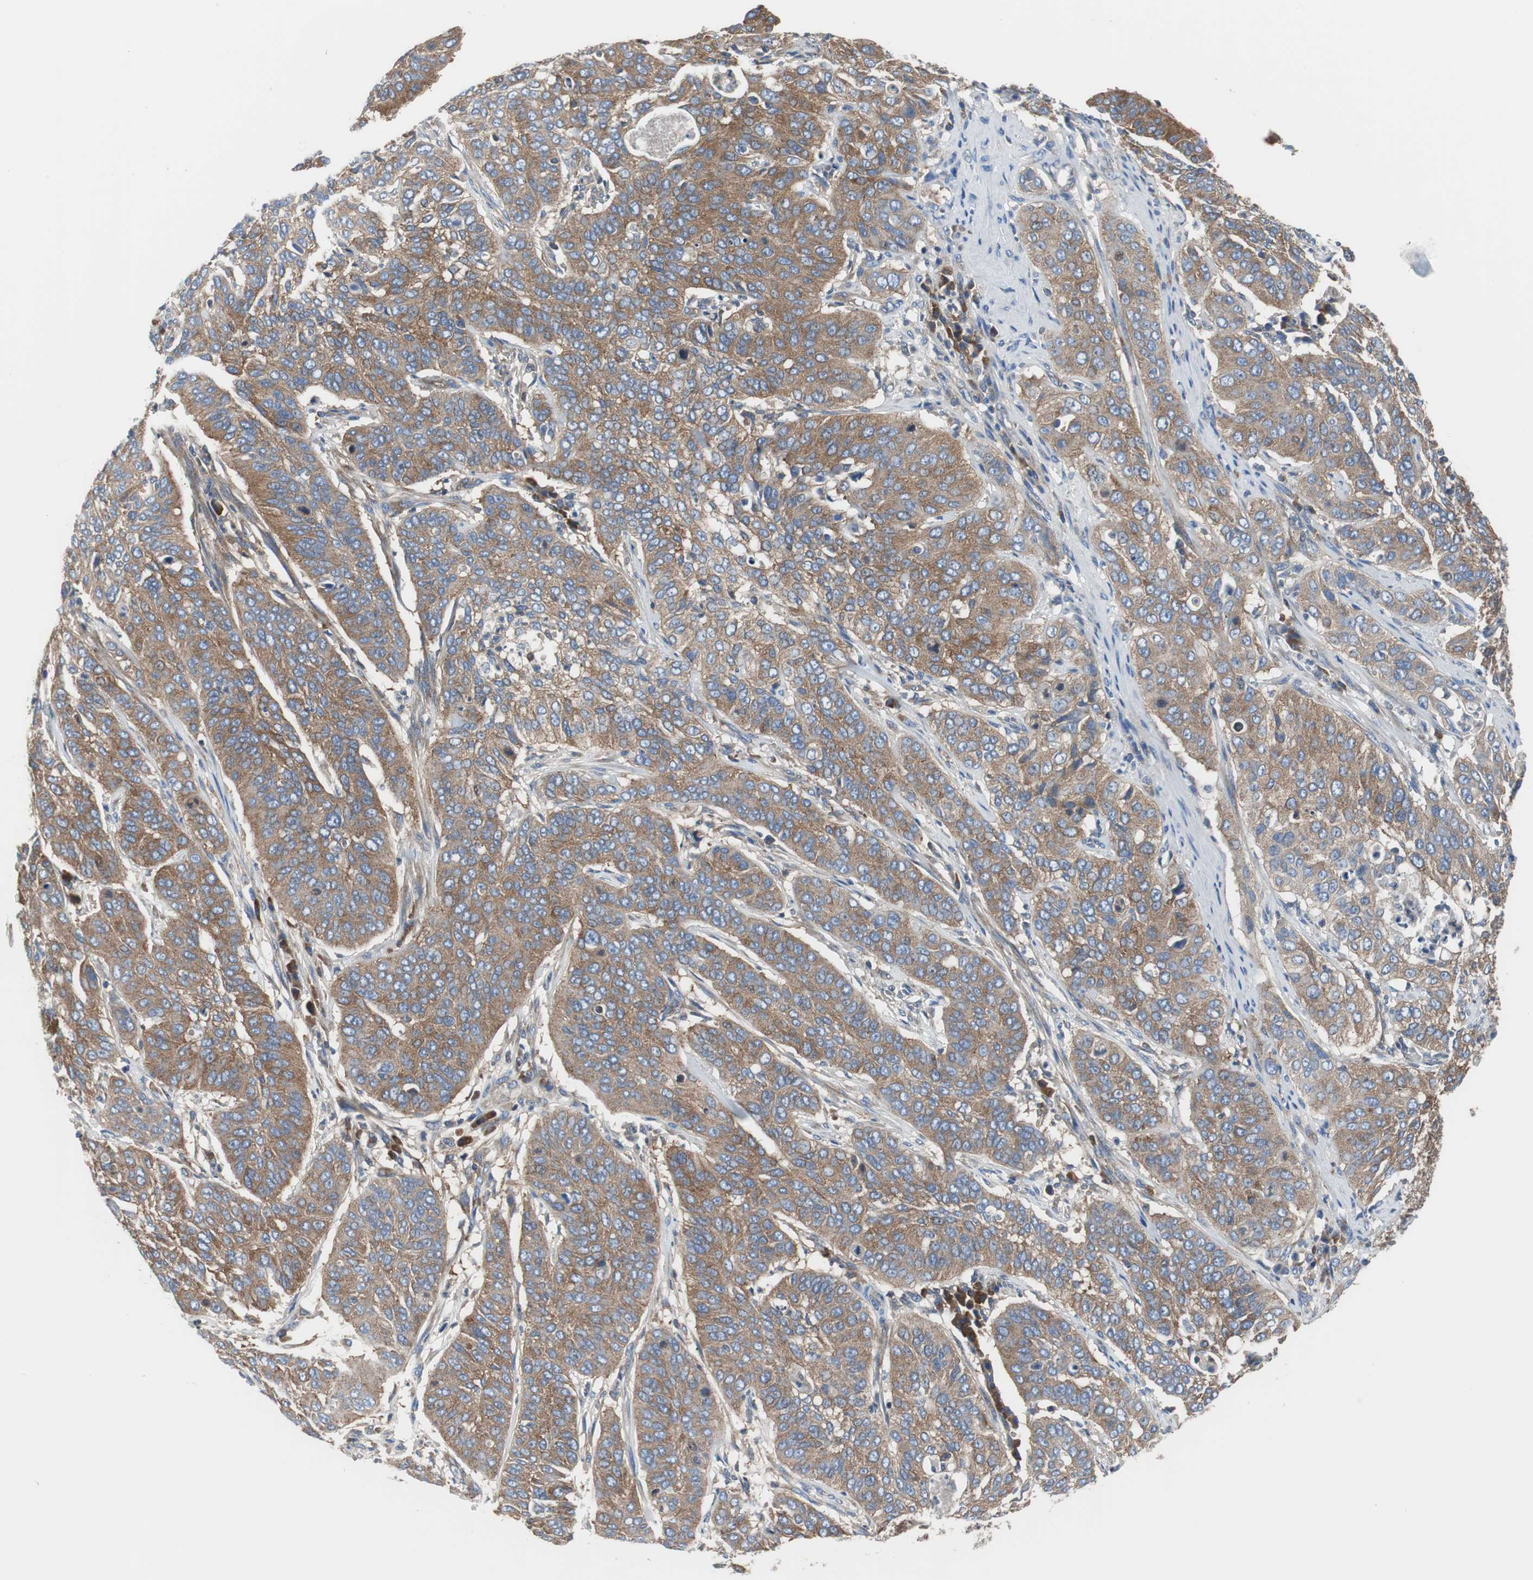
{"staining": {"intensity": "moderate", "quantity": ">75%", "location": "cytoplasmic/membranous"}, "tissue": "cervical cancer", "cell_type": "Tumor cells", "image_type": "cancer", "snomed": [{"axis": "morphology", "description": "Squamous cell carcinoma, NOS"}, {"axis": "topography", "description": "Cervix"}], "caption": "A medium amount of moderate cytoplasmic/membranous expression is present in about >75% of tumor cells in cervical cancer tissue. (brown staining indicates protein expression, while blue staining denotes nuclei).", "gene": "BRAF", "patient": {"sex": "female", "age": 39}}